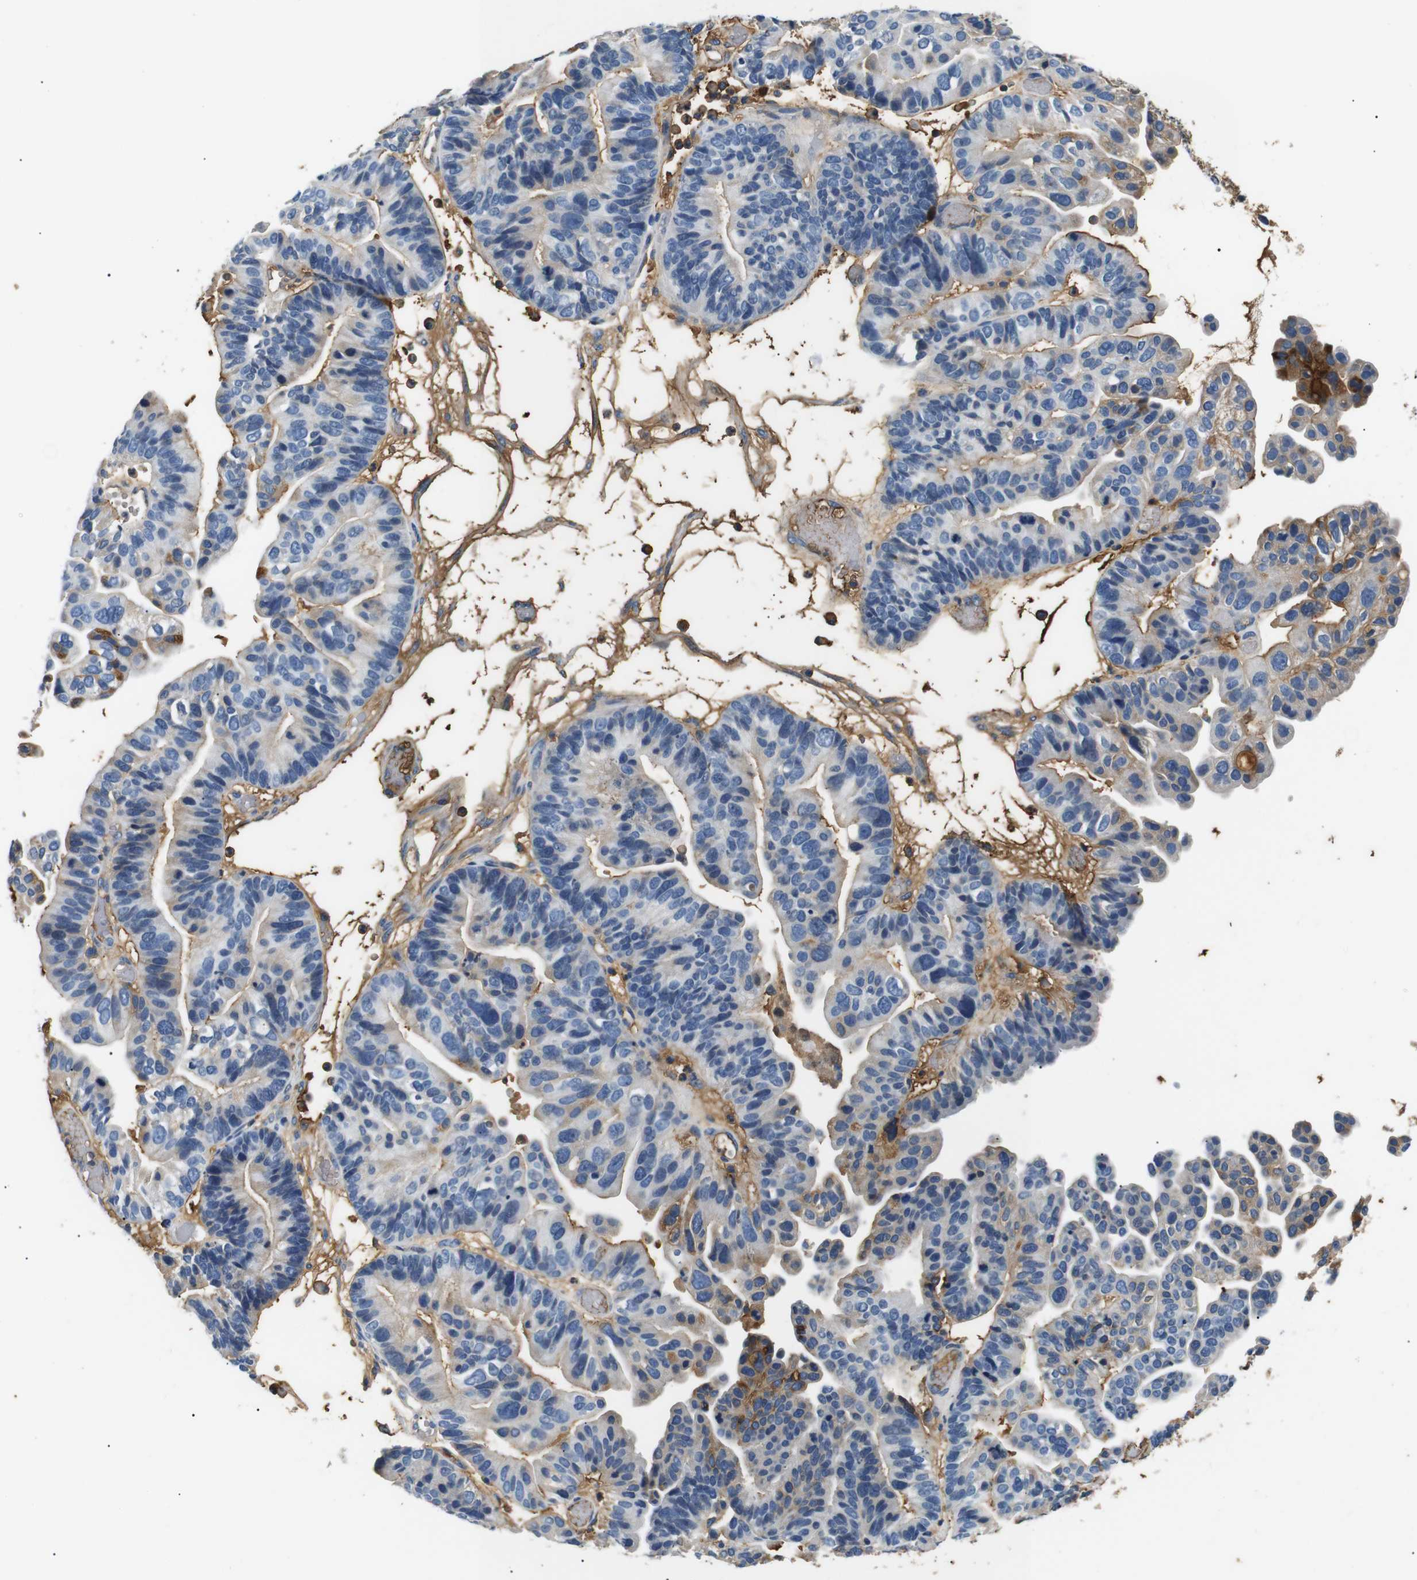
{"staining": {"intensity": "moderate", "quantity": "<25%", "location": "cytoplasmic/membranous"}, "tissue": "ovarian cancer", "cell_type": "Tumor cells", "image_type": "cancer", "snomed": [{"axis": "morphology", "description": "Cystadenocarcinoma, serous, NOS"}, {"axis": "topography", "description": "Ovary"}], "caption": "Immunohistochemistry of ovarian cancer (serous cystadenocarcinoma) exhibits low levels of moderate cytoplasmic/membranous staining in approximately <25% of tumor cells. Nuclei are stained in blue.", "gene": "LHCGR", "patient": {"sex": "female", "age": 56}}